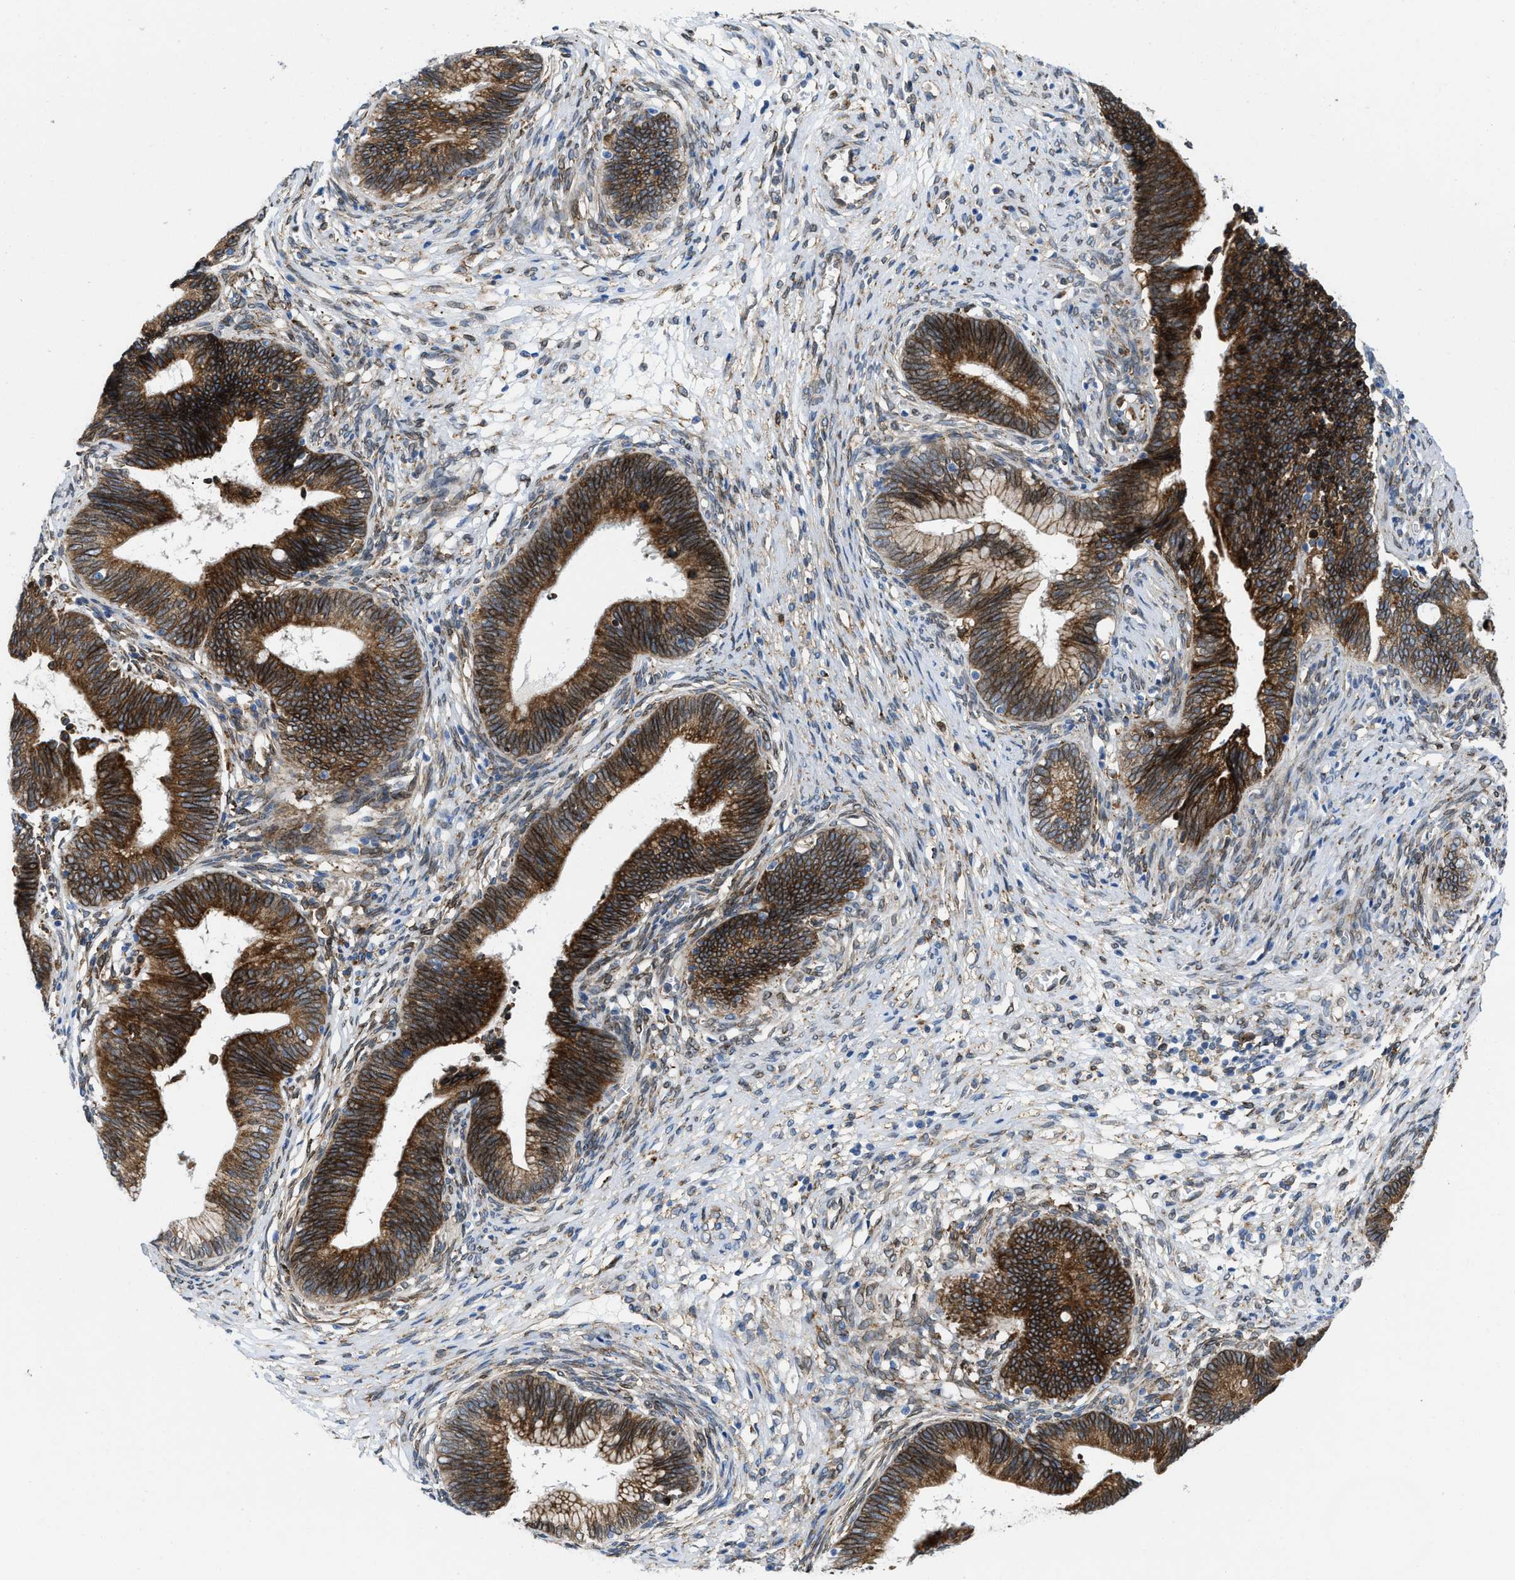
{"staining": {"intensity": "strong", "quantity": ">75%", "location": "cytoplasmic/membranous"}, "tissue": "cervical cancer", "cell_type": "Tumor cells", "image_type": "cancer", "snomed": [{"axis": "morphology", "description": "Adenocarcinoma, NOS"}, {"axis": "topography", "description": "Cervix"}], "caption": "Human cervical adenocarcinoma stained with a protein marker displays strong staining in tumor cells.", "gene": "ERLIN2", "patient": {"sex": "female", "age": 44}}